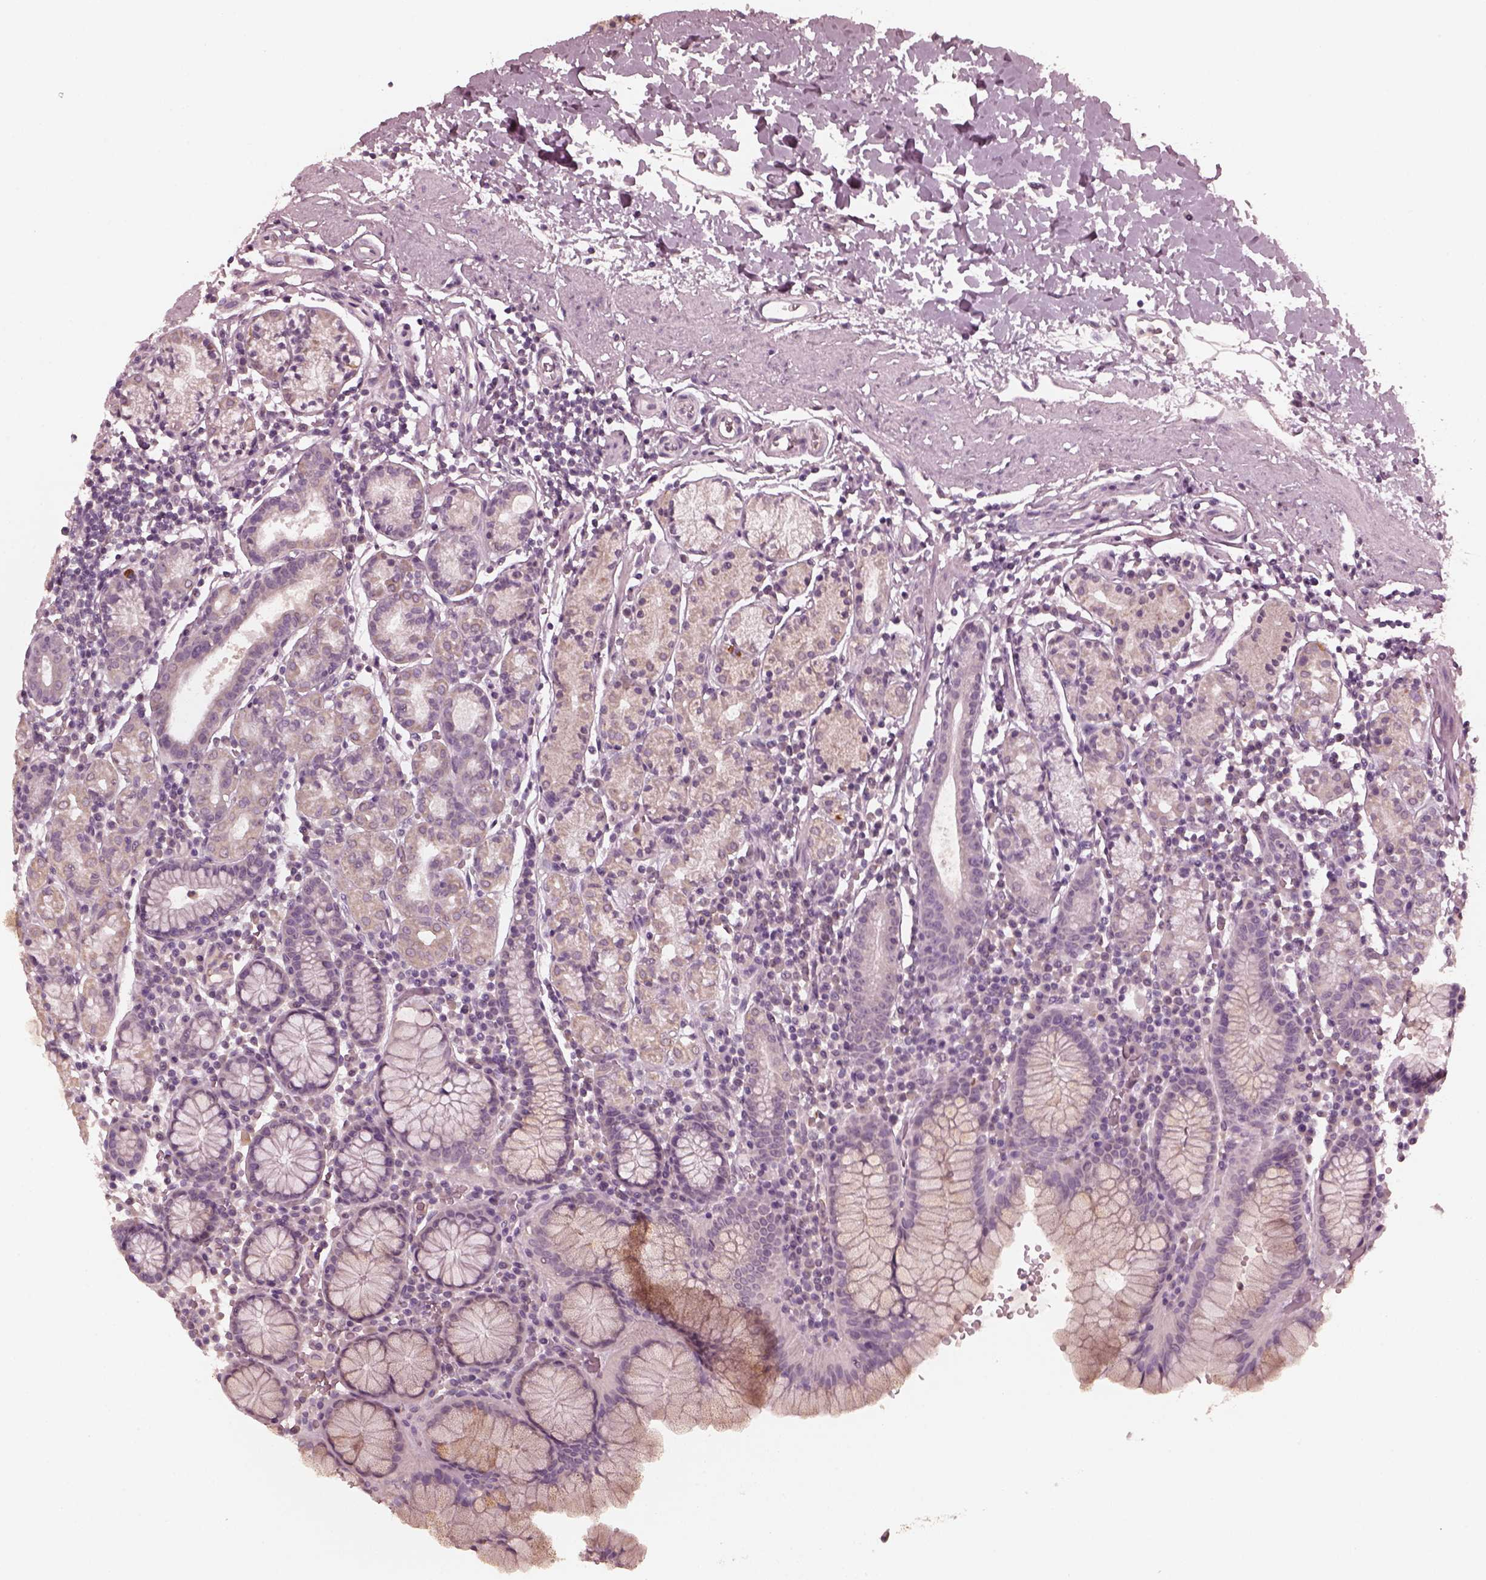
{"staining": {"intensity": "negative", "quantity": "none", "location": "none"}, "tissue": "stomach", "cell_type": "Glandular cells", "image_type": "normal", "snomed": [{"axis": "morphology", "description": "Normal tissue, NOS"}, {"axis": "topography", "description": "Stomach, upper"}, {"axis": "topography", "description": "Stomach"}], "caption": "Protein analysis of normal stomach displays no significant expression in glandular cells.", "gene": "KRT79", "patient": {"sex": "male", "age": 62}}